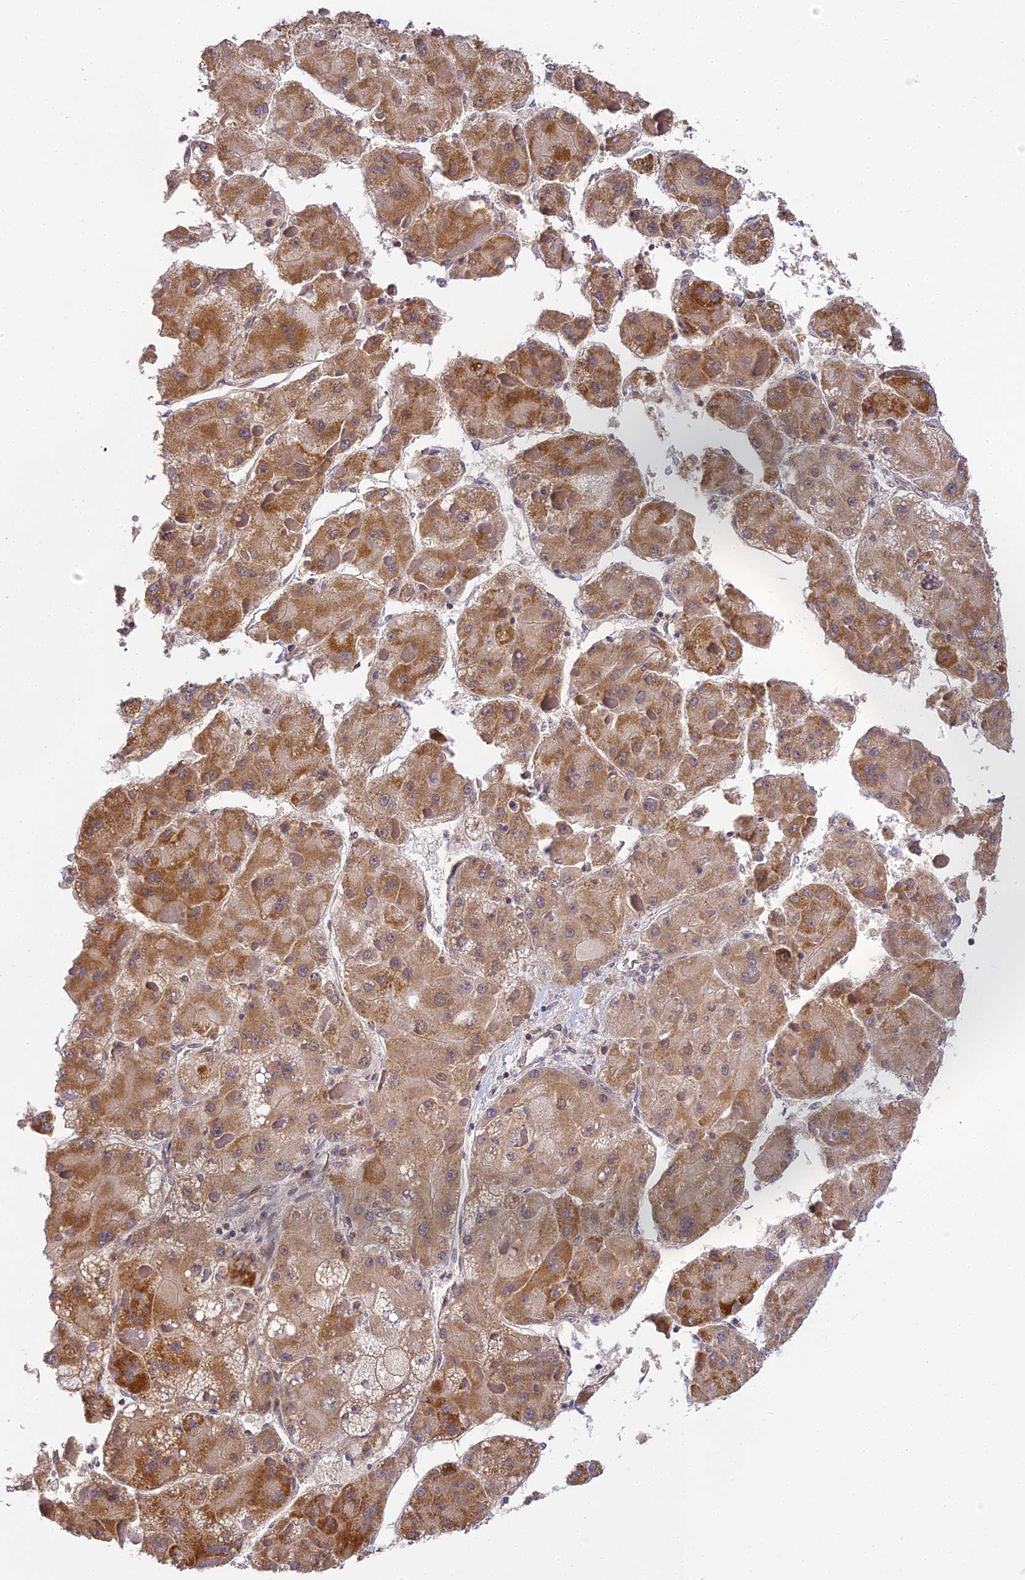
{"staining": {"intensity": "moderate", "quantity": ">75%", "location": "cytoplasmic/membranous"}, "tissue": "liver cancer", "cell_type": "Tumor cells", "image_type": "cancer", "snomed": [{"axis": "morphology", "description": "Carcinoma, Hepatocellular, NOS"}, {"axis": "topography", "description": "Liver"}], "caption": "Liver cancer tissue shows moderate cytoplasmic/membranous positivity in approximately >75% of tumor cells Nuclei are stained in blue.", "gene": "DNAAF10", "patient": {"sex": "female", "age": 73}}